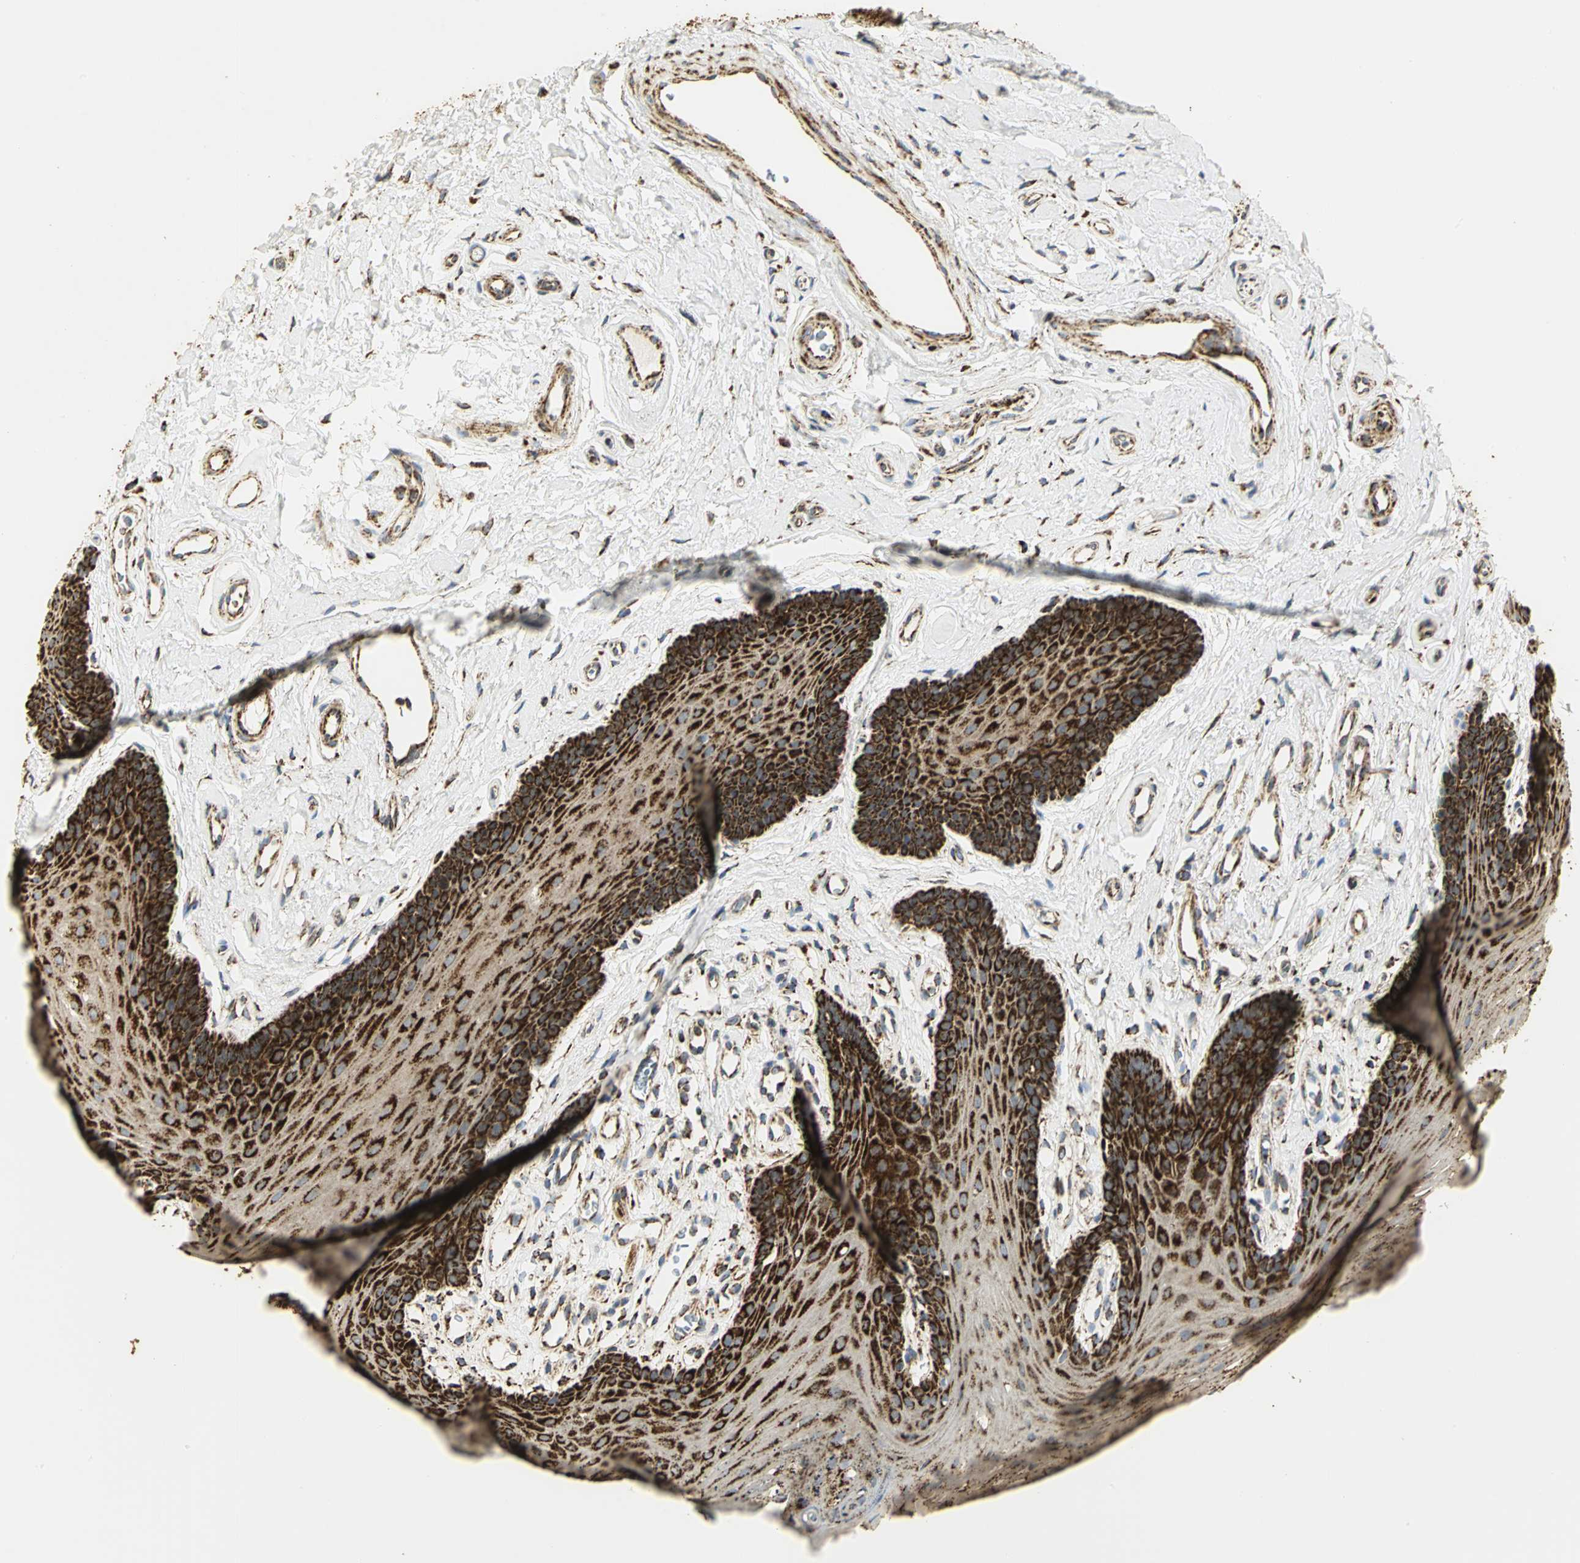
{"staining": {"intensity": "strong", "quantity": ">75%", "location": "cytoplasmic/membranous"}, "tissue": "oral mucosa", "cell_type": "Squamous epithelial cells", "image_type": "normal", "snomed": [{"axis": "morphology", "description": "Normal tissue, NOS"}, {"axis": "topography", "description": "Oral tissue"}], "caption": "A high-resolution photomicrograph shows immunohistochemistry staining of benign oral mucosa, which displays strong cytoplasmic/membranous expression in approximately >75% of squamous epithelial cells. (DAB IHC with brightfield microscopy, high magnification).", "gene": "VDAC1", "patient": {"sex": "male", "age": 62}}